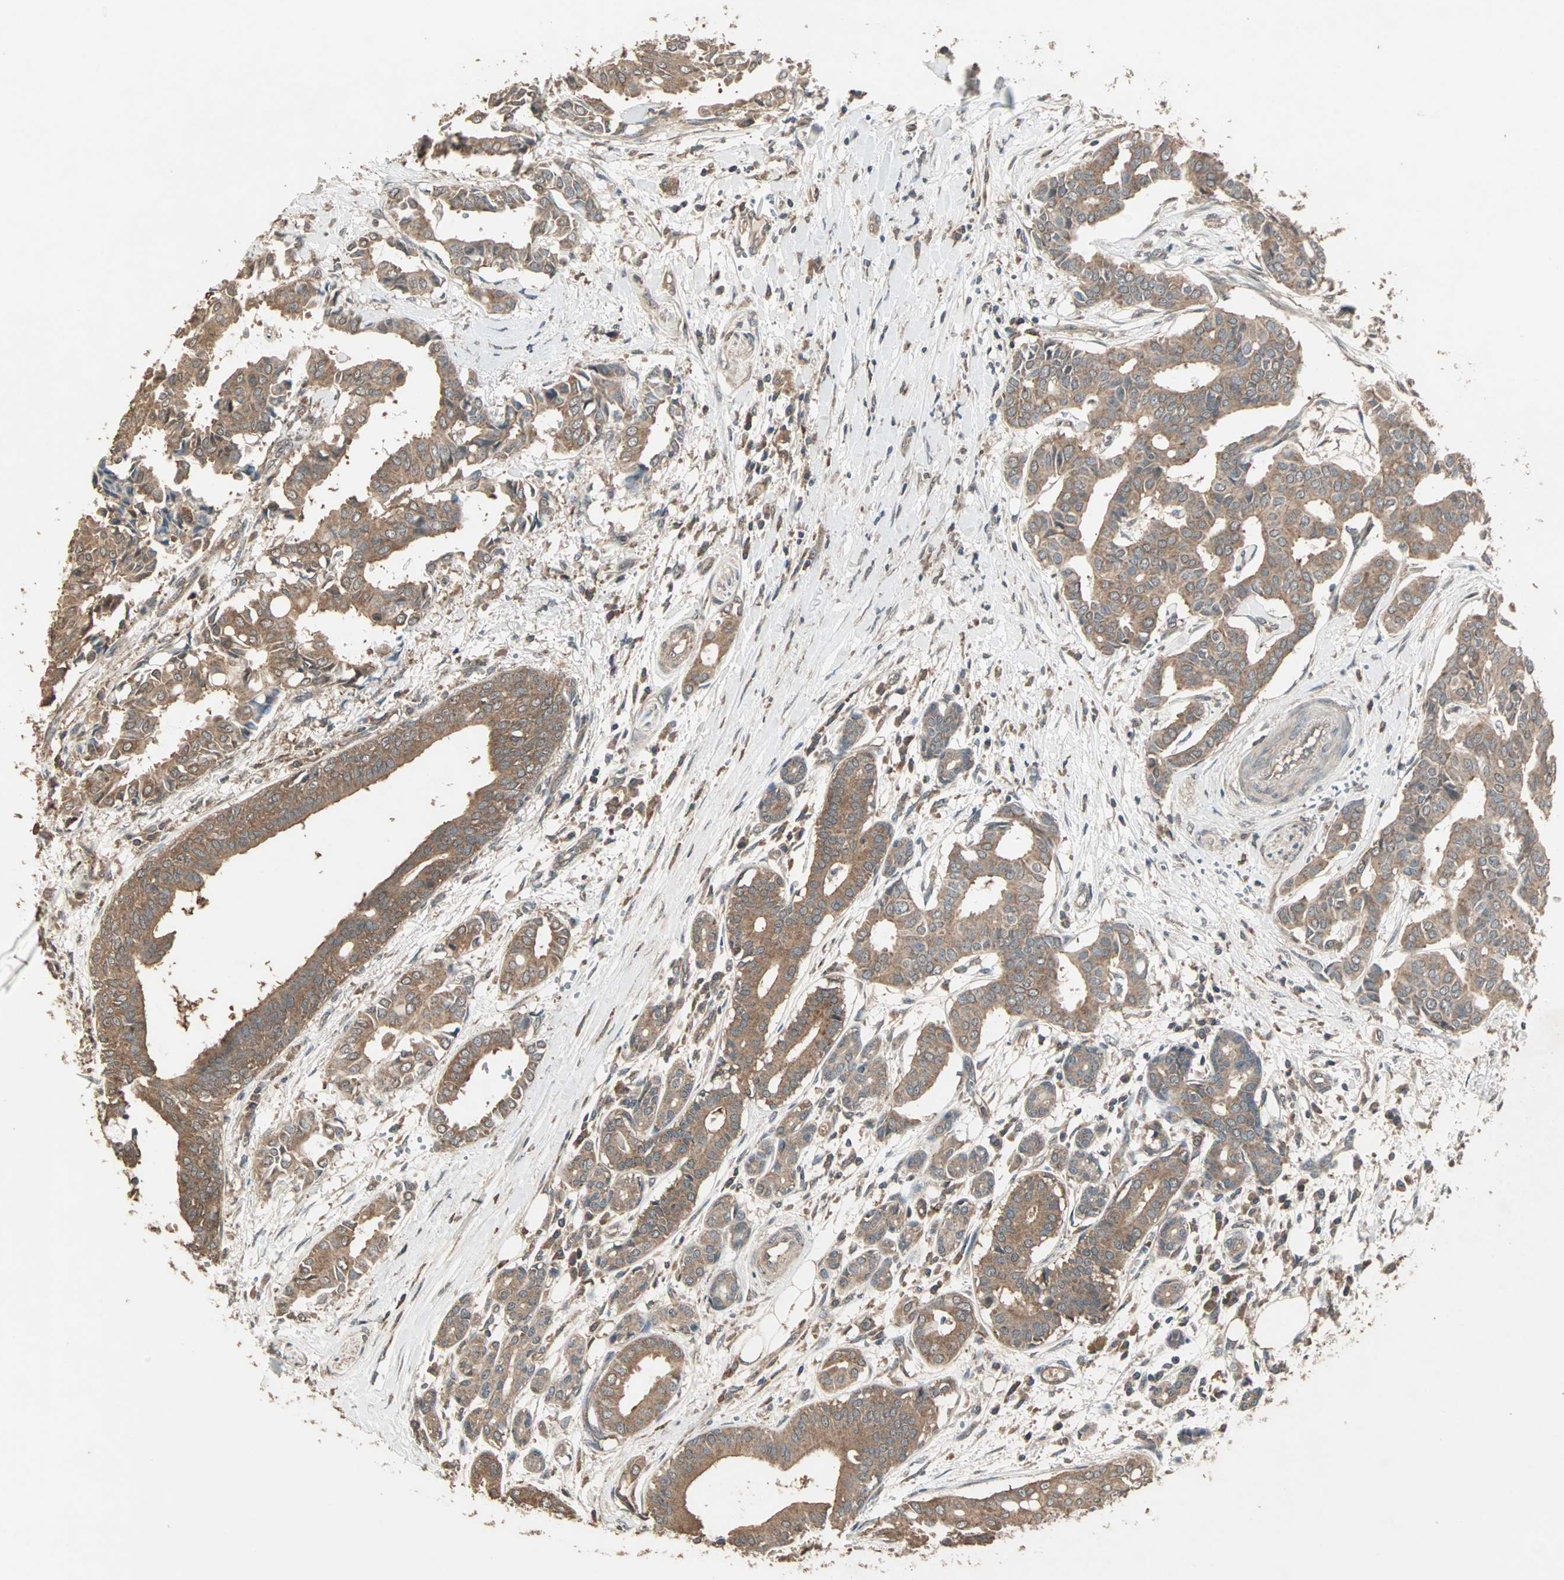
{"staining": {"intensity": "moderate", "quantity": ">75%", "location": "cytoplasmic/membranous"}, "tissue": "head and neck cancer", "cell_type": "Tumor cells", "image_type": "cancer", "snomed": [{"axis": "morphology", "description": "Adenocarcinoma, NOS"}, {"axis": "topography", "description": "Salivary gland"}, {"axis": "topography", "description": "Head-Neck"}], "caption": "A brown stain labels moderate cytoplasmic/membranous positivity of a protein in human head and neck cancer tumor cells.", "gene": "UBAC1", "patient": {"sex": "female", "age": 59}}